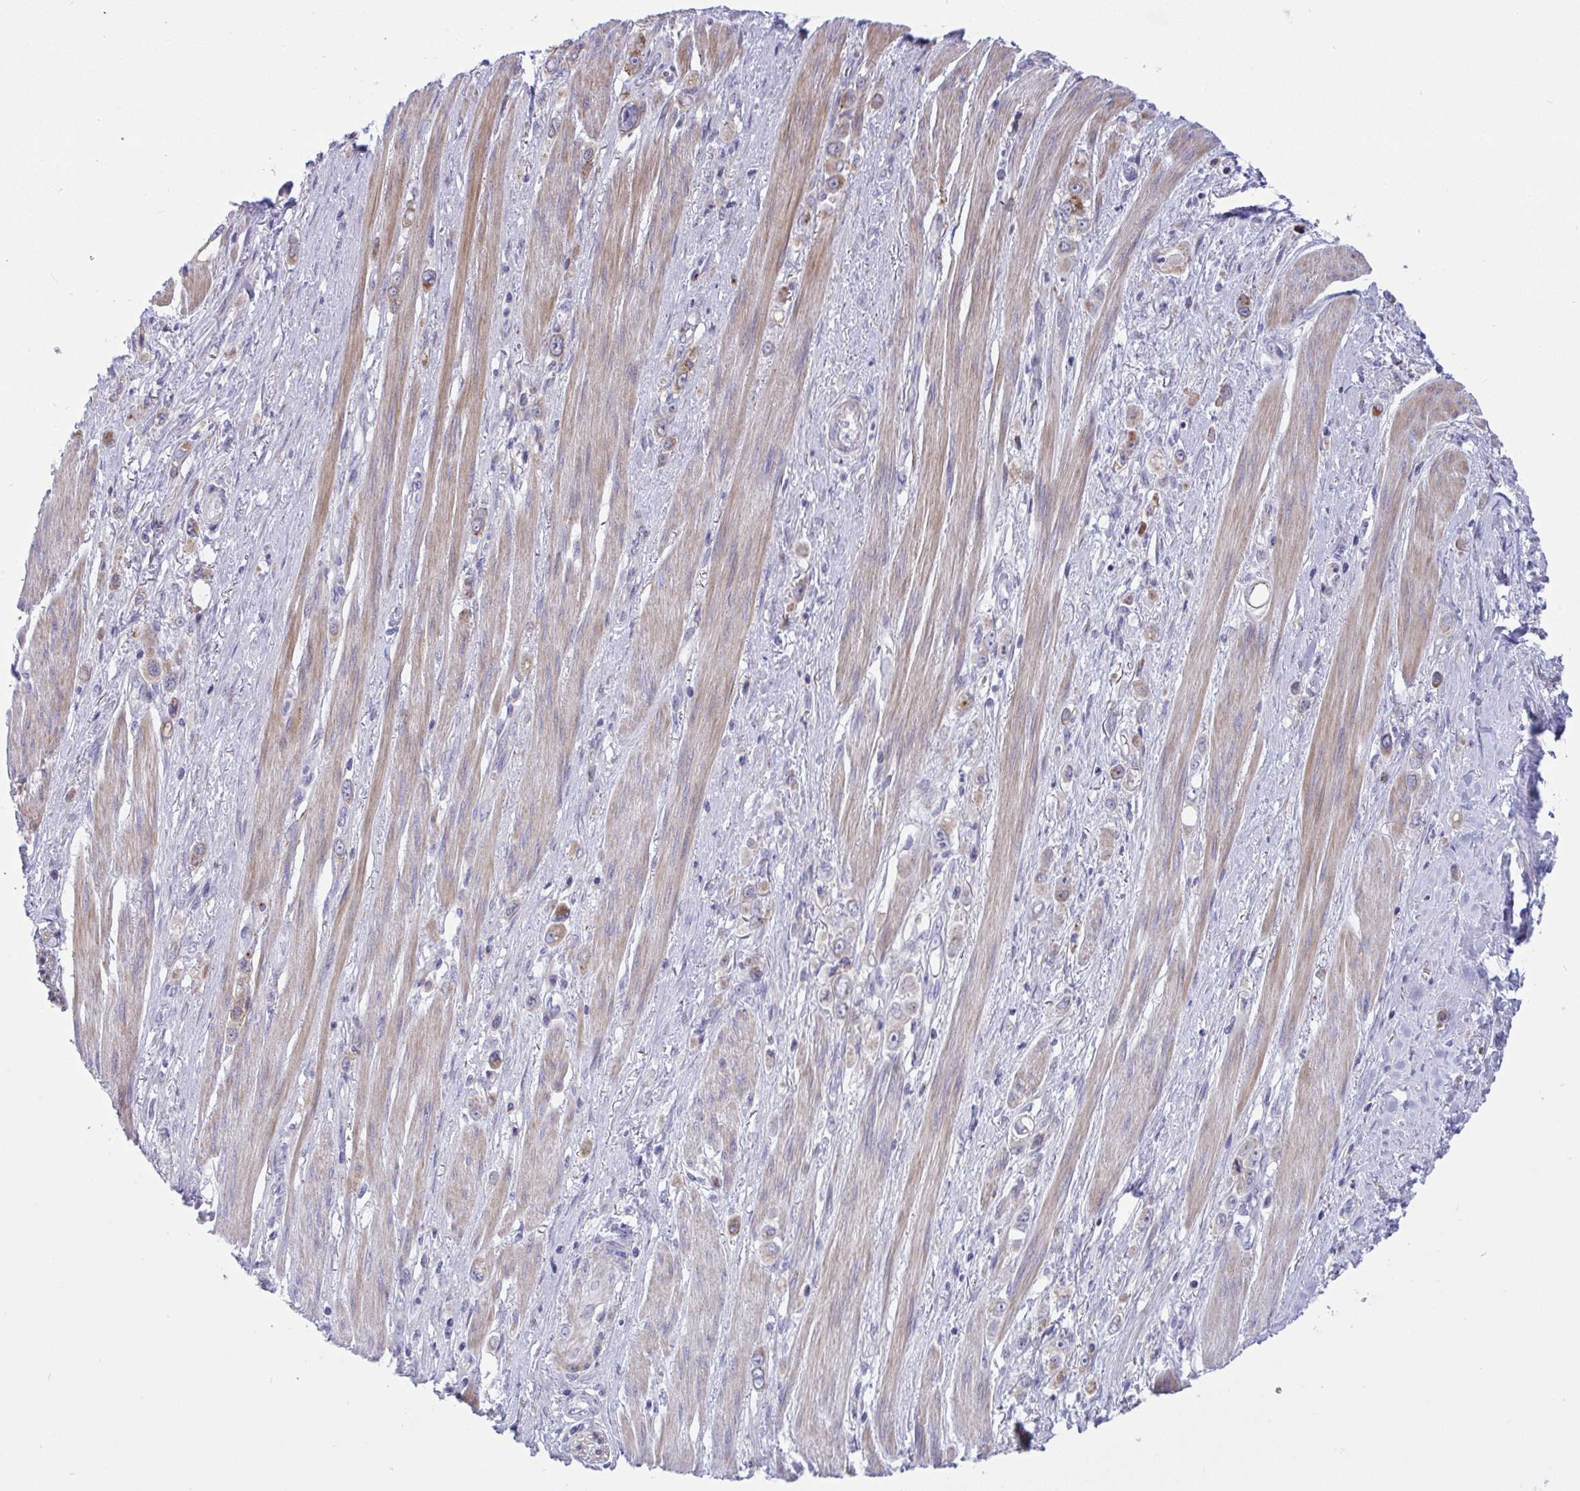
{"staining": {"intensity": "moderate", "quantity": "25%-75%", "location": "cytoplasmic/membranous"}, "tissue": "stomach cancer", "cell_type": "Tumor cells", "image_type": "cancer", "snomed": [{"axis": "morphology", "description": "Adenocarcinoma, NOS"}, {"axis": "topography", "description": "Stomach, upper"}], "caption": "Protein staining by immunohistochemistry (IHC) reveals moderate cytoplasmic/membranous staining in approximately 25%-75% of tumor cells in stomach cancer.", "gene": "NTN1", "patient": {"sex": "male", "age": 75}}